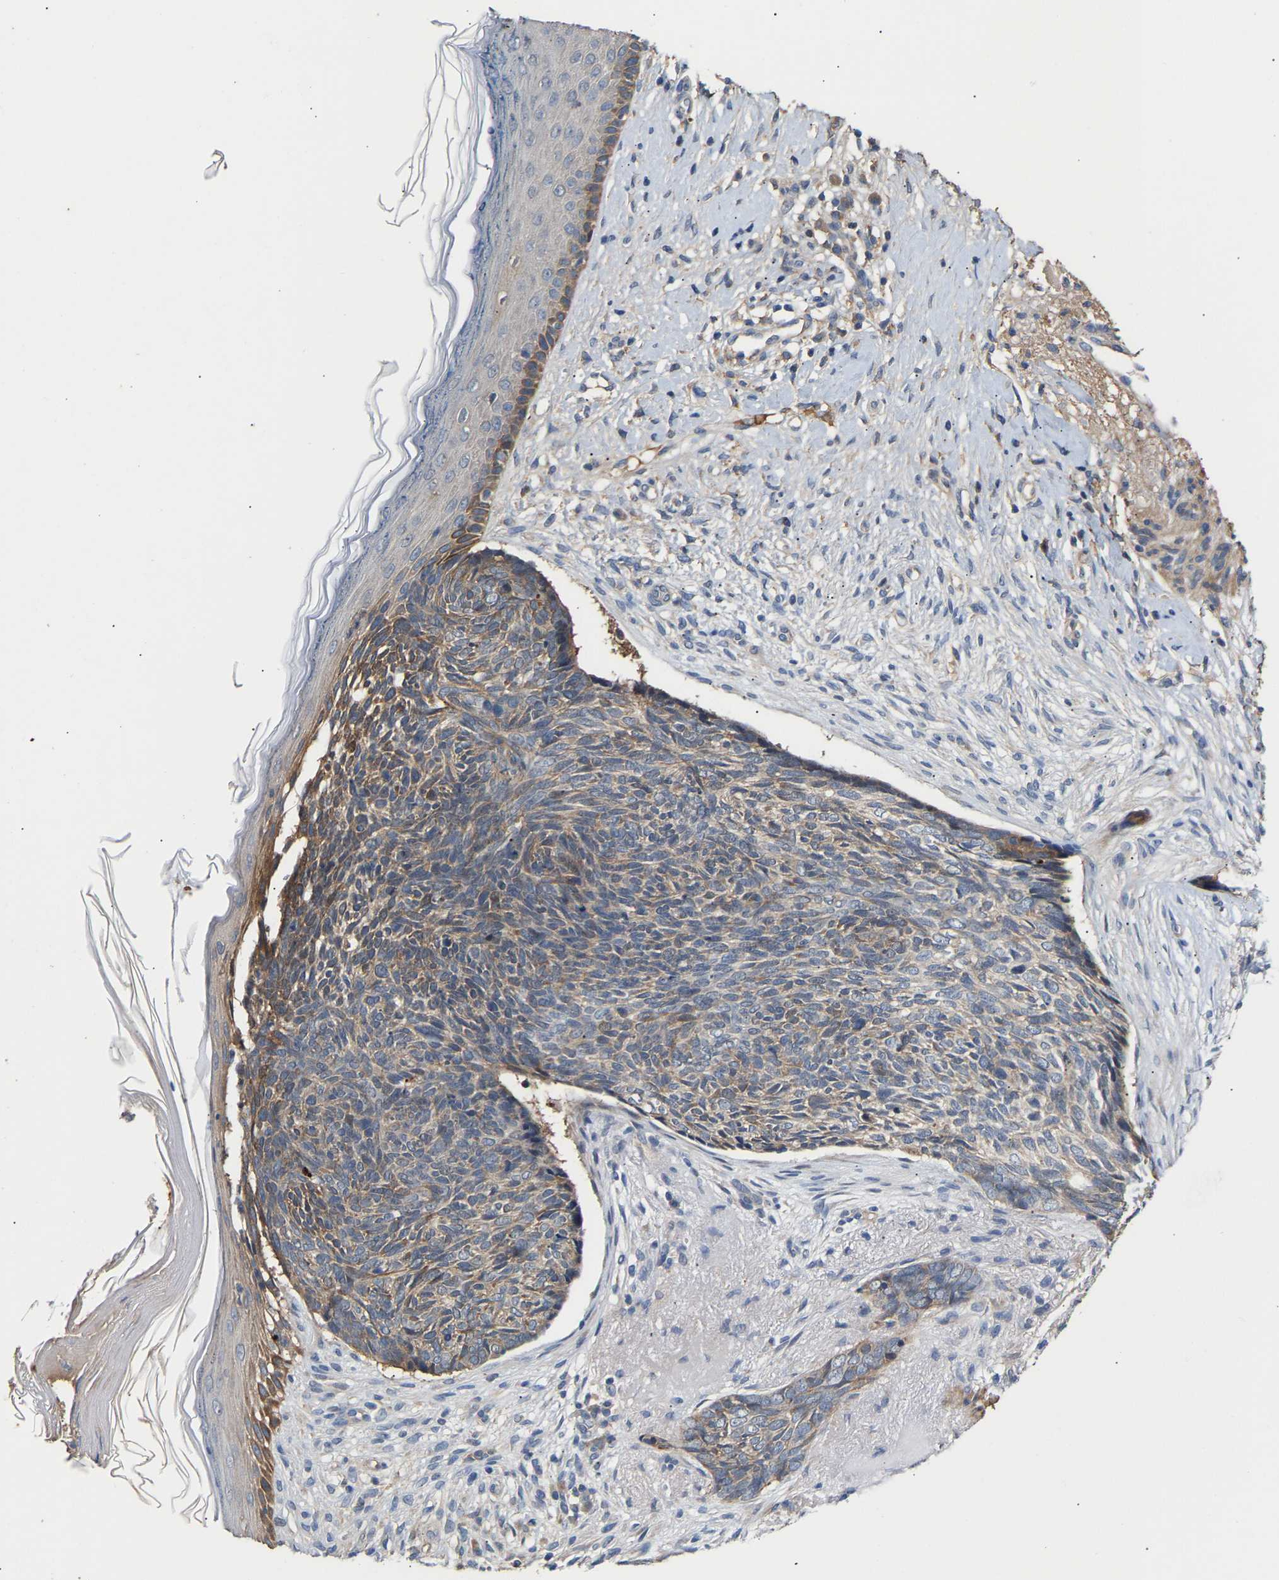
{"staining": {"intensity": "weak", "quantity": "<25%", "location": "cytoplasmic/membranous"}, "tissue": "skin cancer", "cell_type": "Tumor cells", "image_type": "cancer", "snomed": [{"axis": "morphology", "description": "Basal cell carcinoma"}, {"axis": "topography", "description": "Skin"}], "caption": "Basal cell carcinoma (skin) stained for a protein using IHC demonstrates no staining tumor cells.", "gene": "KASH5", "patient": {"sex": "female", "age": 84}}